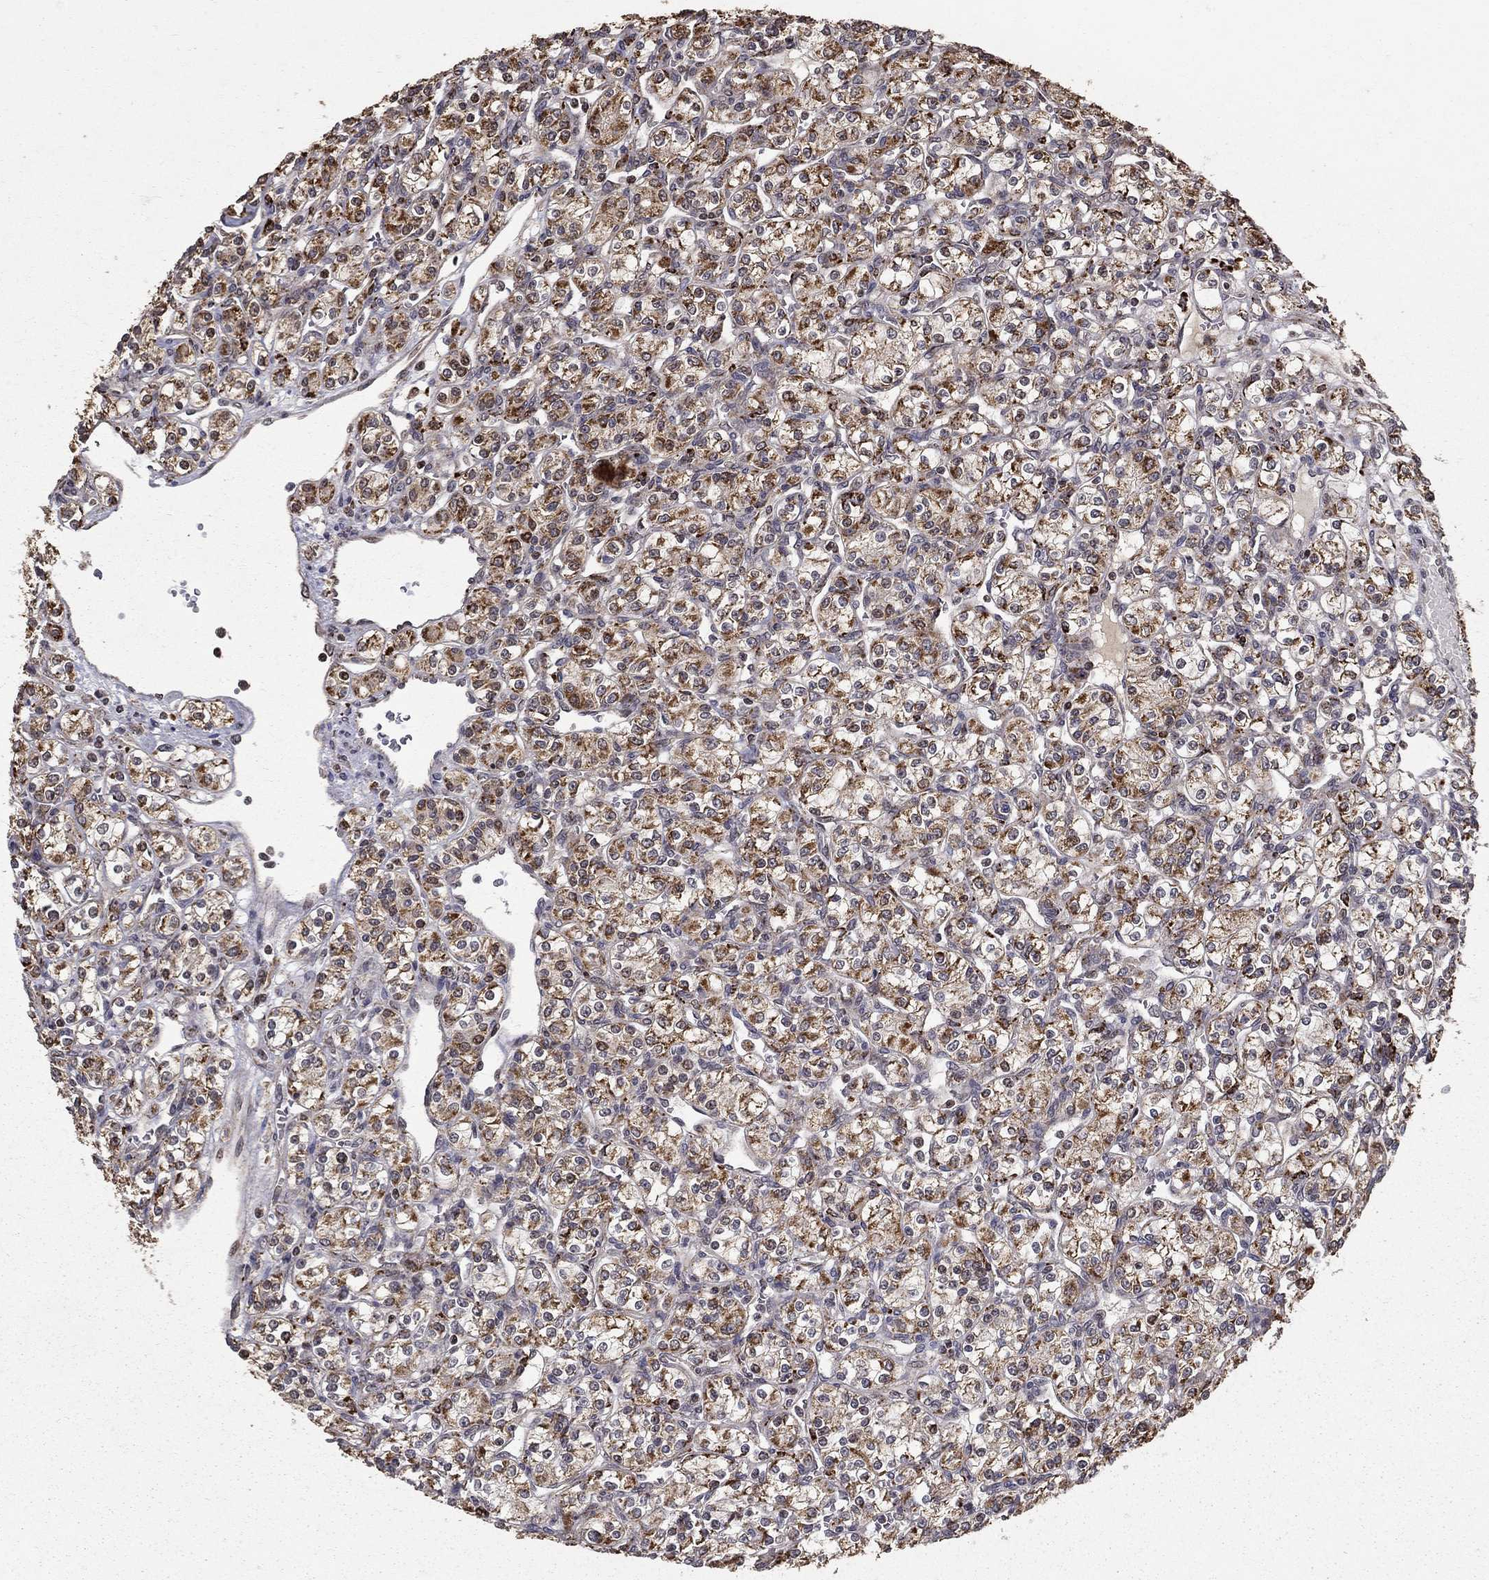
{"staining": {"intensity": "strong", "quantity": ">75%", "location": "cytoplasmic/membranous"}, "tissue": "renal cancer", "cell_type": "Tumor cells", "image_type": "cancer", "snomed": [{"axis": "morphology", "description": "Adenocarcinoma, NOS"}, {"axis": "topography", "description": "Kidney"}], "caption": "Protein analysis of renal cancer tissue displays strong cytoplasmic/membranous expression in about >75% of tumor cells.", "gene": "ACOT13", "patient": {"sex": "male", "age": 77}}